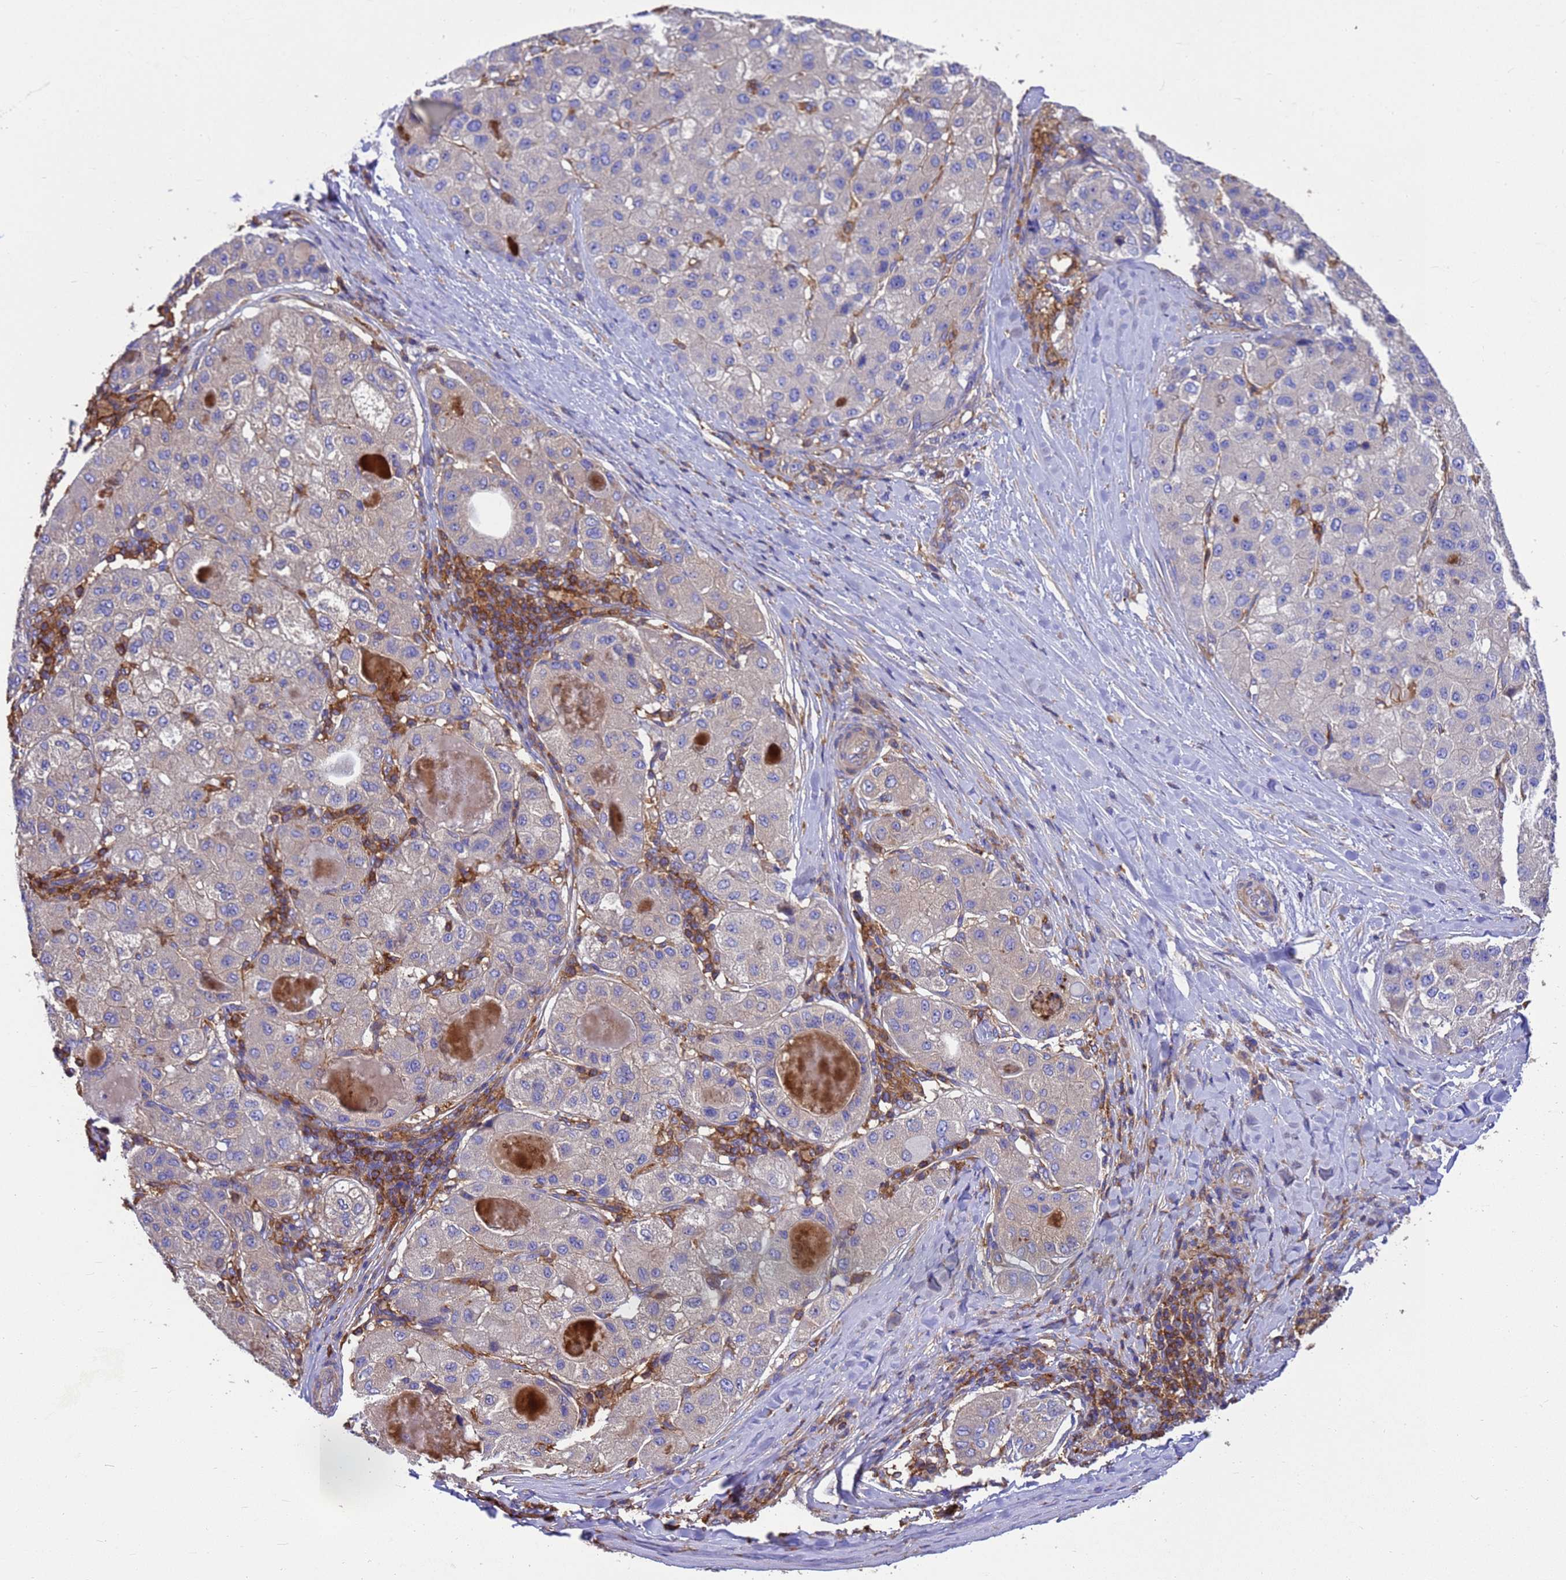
{"staining": {"intensity": "negative", "quantity": "none", "location": "none"}, "tissue": "liver cancer", "cell_type": "Tumor cells", "image_type": "cancer", "snomed": [{"axis": "morphology", "description": "Carcinoma, Hepatocellular, NOS"}, {"axis": "topography", "description": "Liver"}], "caption": "This is an immunohistochemistry photomicrograph of liver hepatocellular carcinoma. There is no expression in tumor cells.", "gene": "ZNF235", "patient": {"sex": "male", "age": 80}}